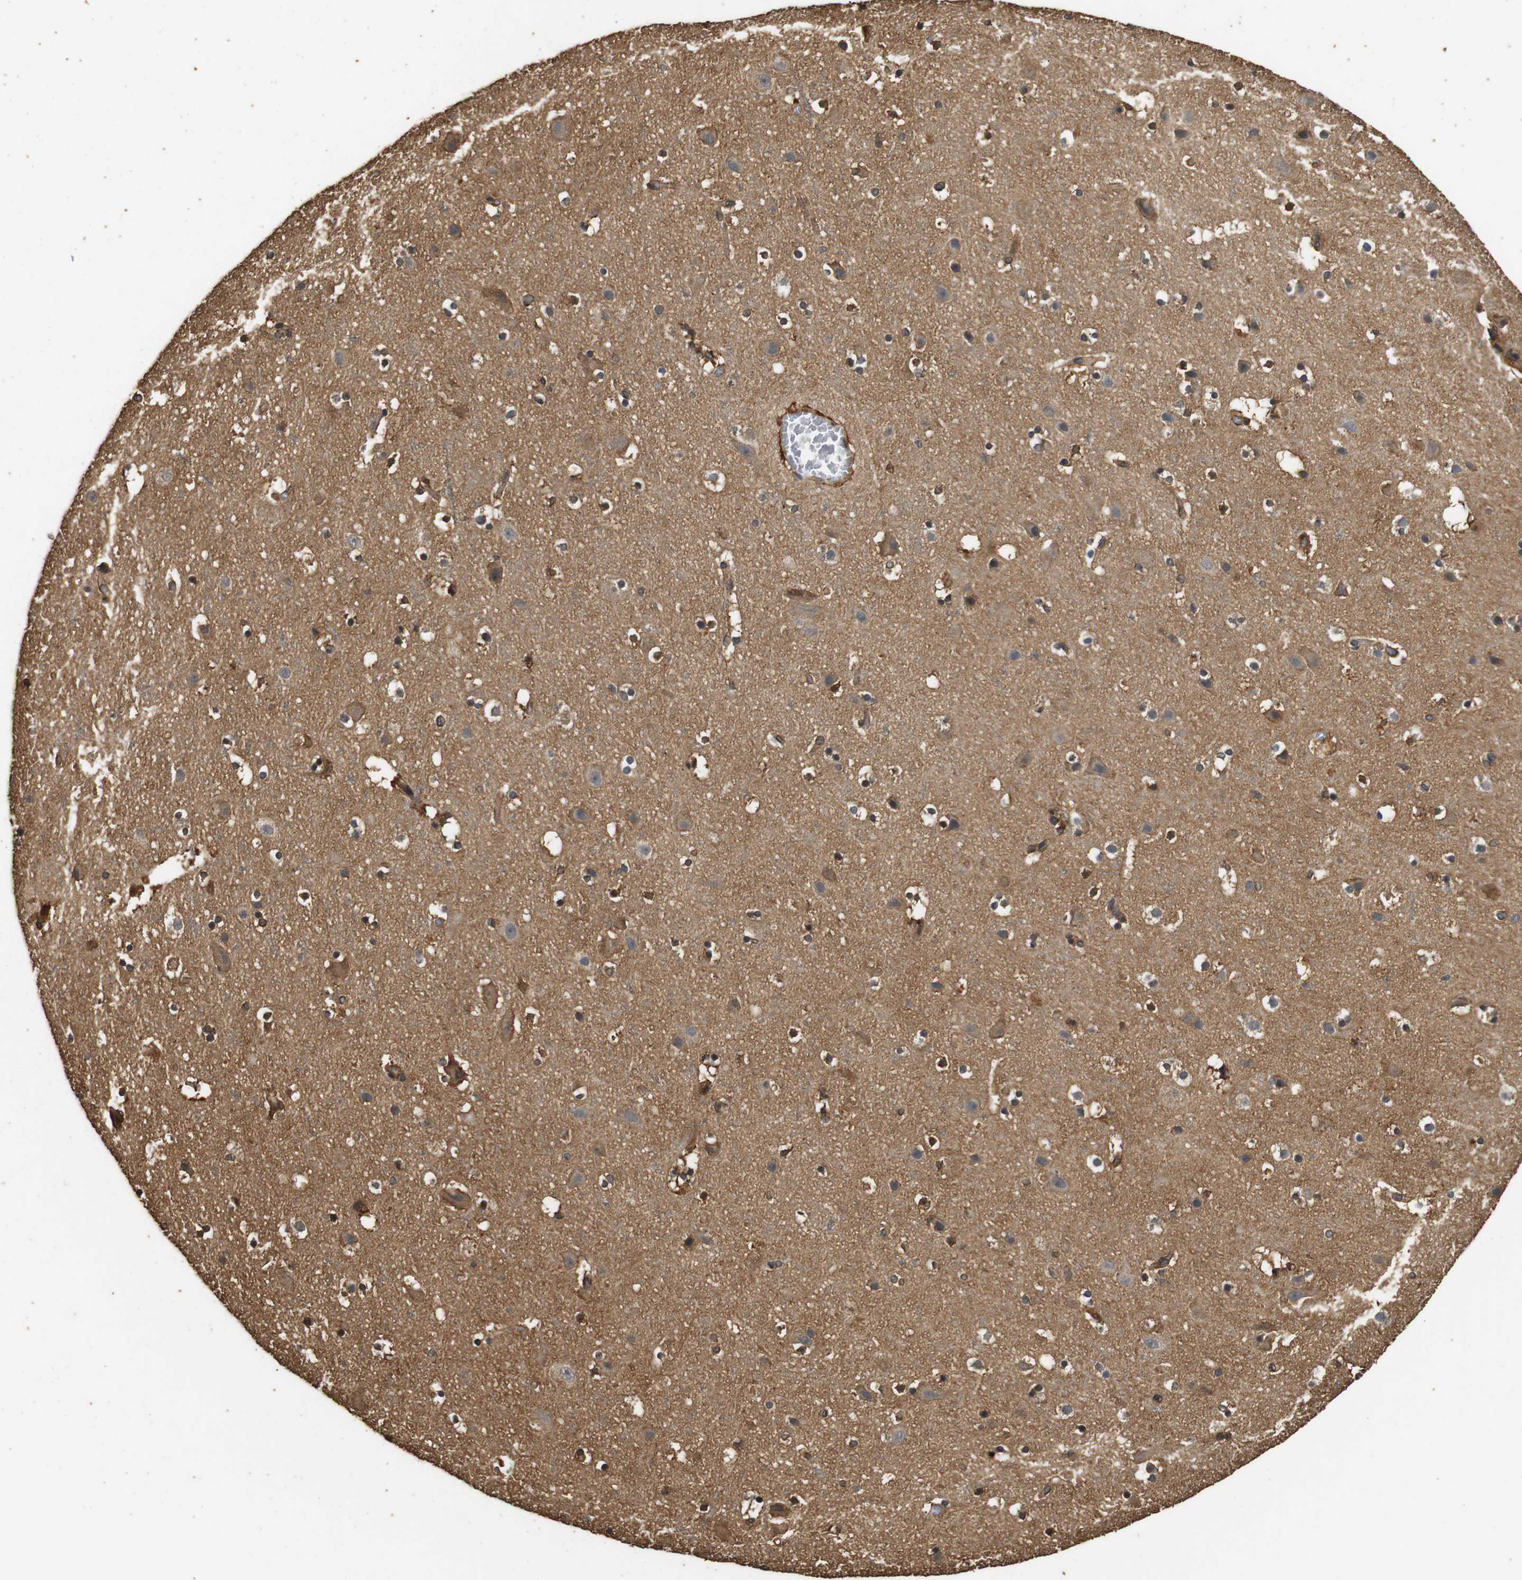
{"staining": {"intensity": "weak", "quantity": ">75%", "location": "cytoplasmic/membranous"}, "tissue": "cerebral cortex", "cell_type": "Endothelial cells", "image_type": "normal", "snomed": [{"axis": "morphology", "description": "Normal tissue, NOS"}, {"axis": "topography", "description": "Cerebral cortex"}], "caption": "Immunohistochemistry (IHC) (DAB) staining of normal cerebral cortex reveals weak cytoplasmic/membranous protein staining in about >75% of endothelial cells. (Brightfield microscopy of DAB IHC at high magnification).", "gene": "CNPY4", "patient": {"sex": "male", "age": 45}}